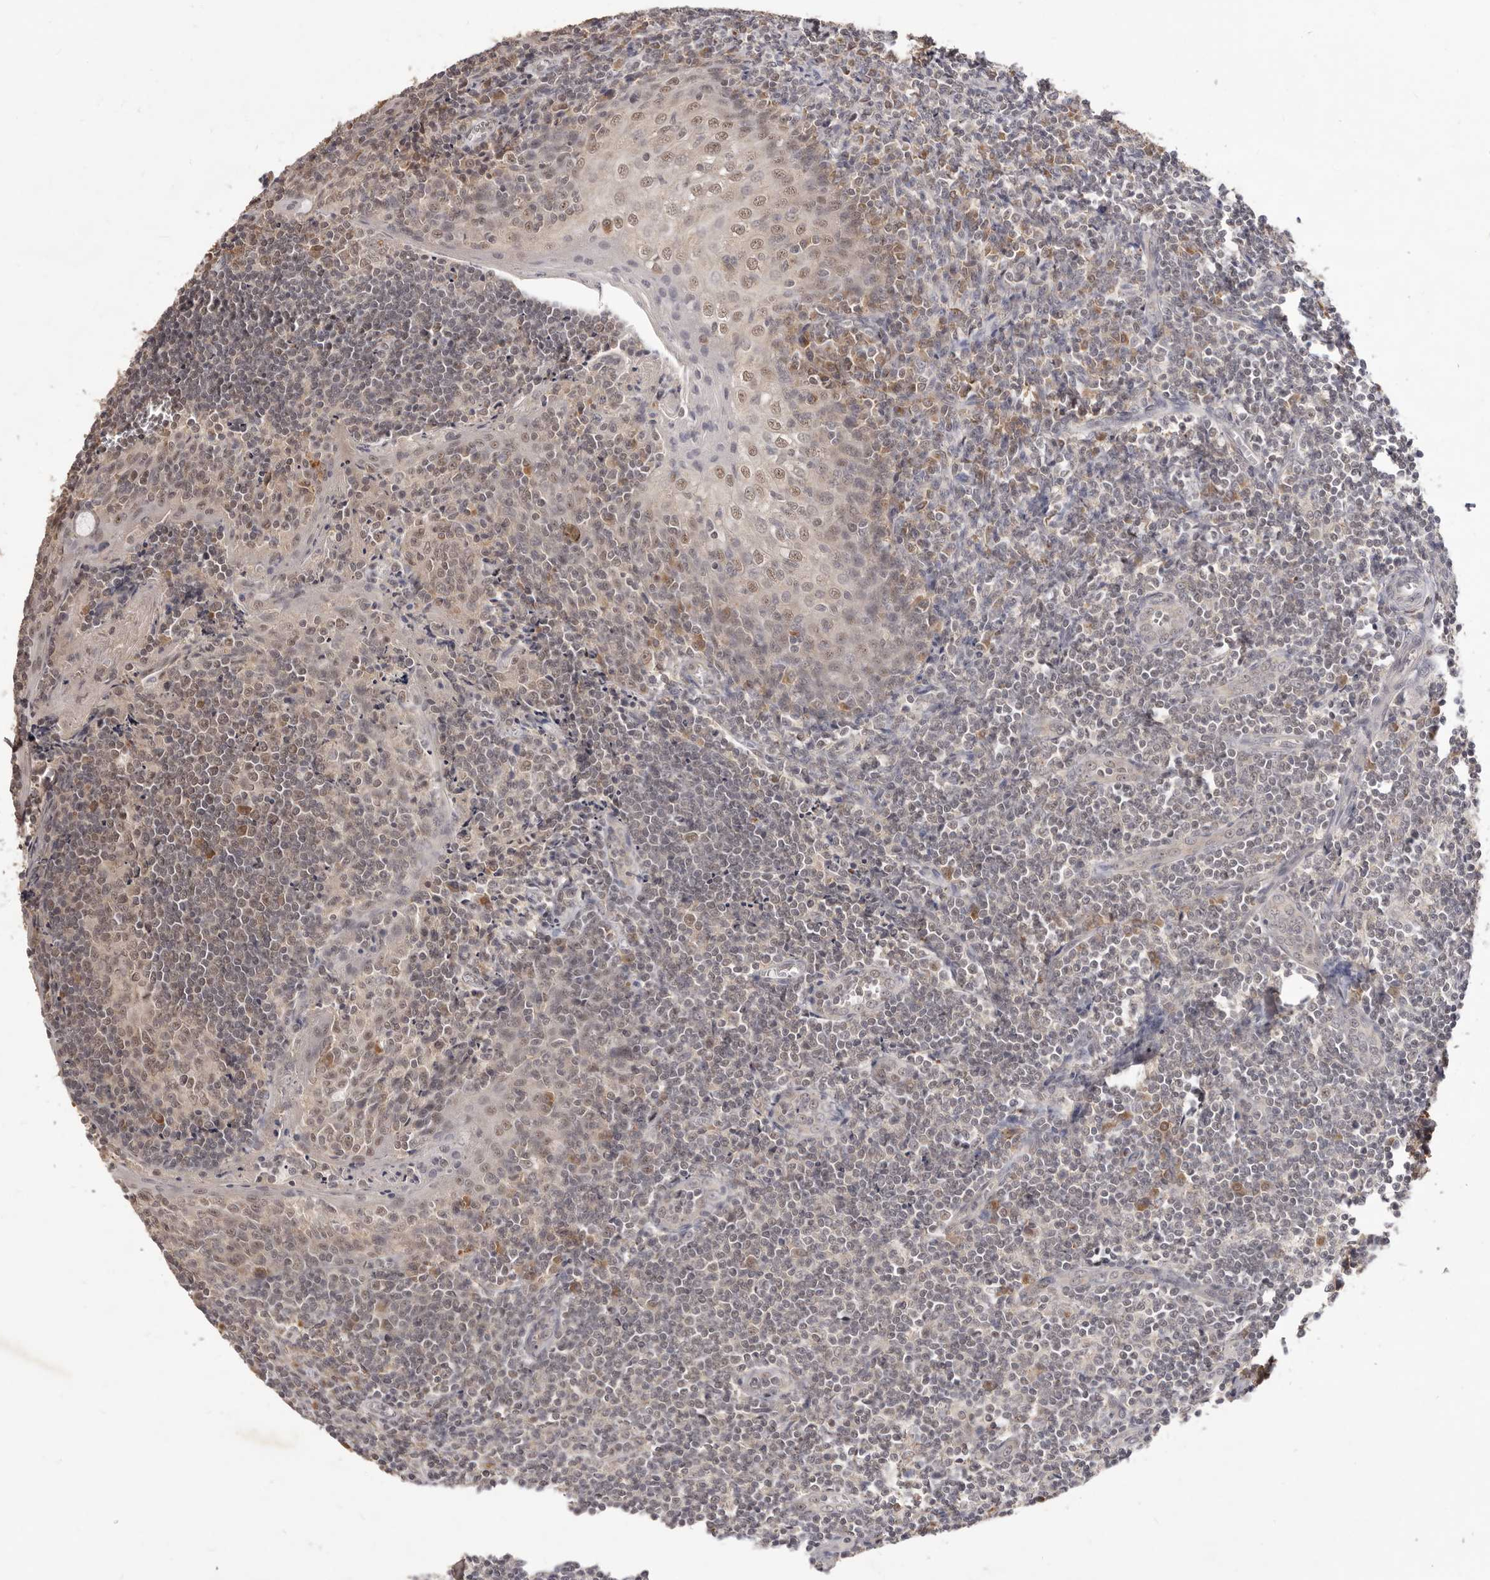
{"staining": {"intensity": "weak", "quantity": "<25%", "location": "nuclear"}, "tissue": "tonsil", "cell_type": "Germinal center cells", "image_type": "normal", "snomed": [{"axis": "morphology", "description": "Normal tissue, NOS"}, {"axis": "topography", "description": "Tonsil"}], "caption": "Unremarkable tonsil was stained to show a protein in brown. There is no significant positivity in germinal center cells. (DAB IHC with hematoxylin counter stain).", "gene": "TSPAN13", "patient": {"sex": "male", "age": 27}}